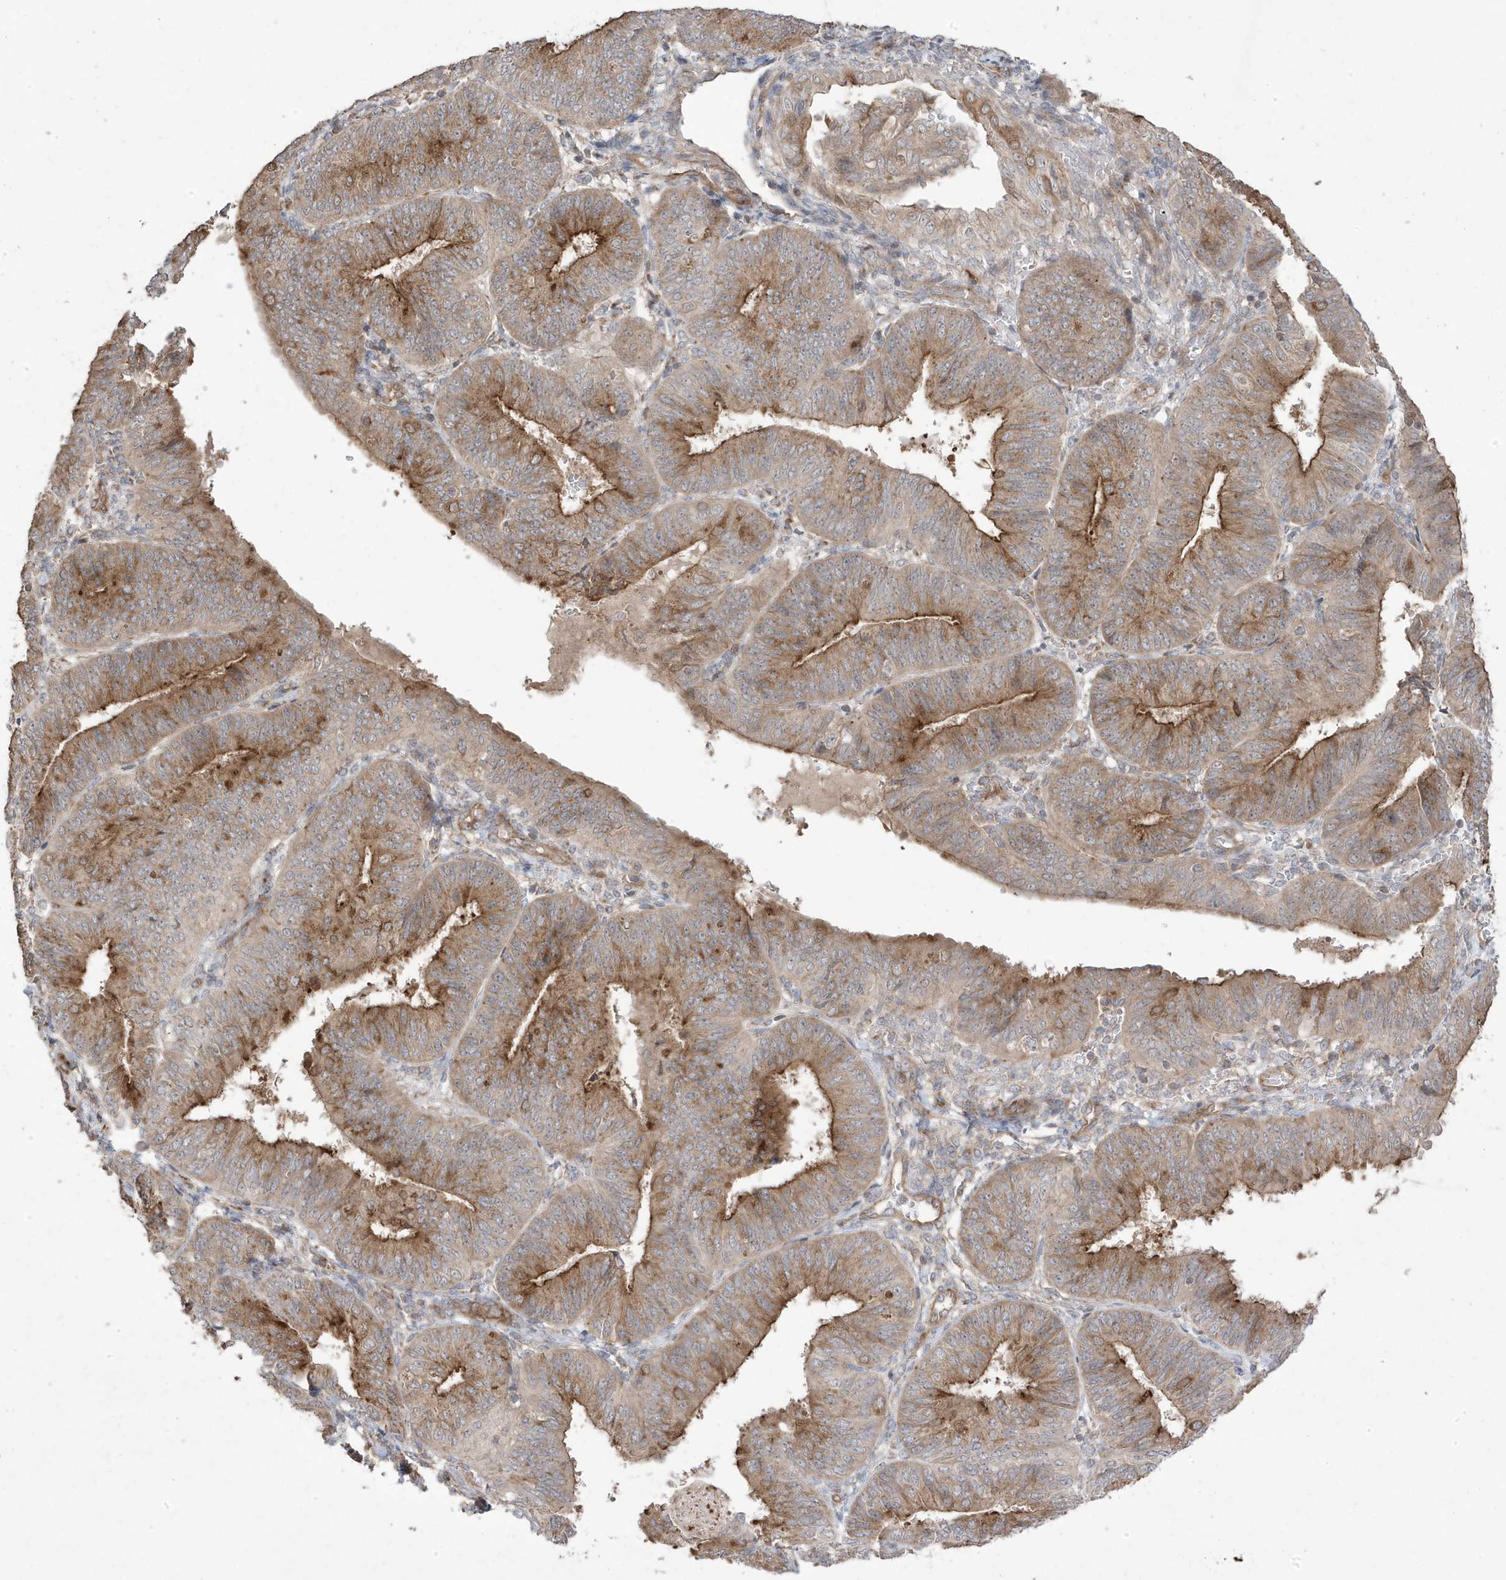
{"staining": {"intensity": "moderate", "quantity": "<25%", "location": "cytoplasmic/membranous"}, "tissue": "endometrial cancer", "cell_type": "Tumor cells", "image_type": "cancer", "snomed": [{"axis": "morphology", "description": "Adenocarcinoma, NOS"}, {"axis": "topography", "description": "Endometrium"}], "caption": "Immunohistochemical staining of endometrial cancer reveals low levels of moderate cytoplasmic/membranous protein staining in about <25% of tumor cells.", "gene": "CETN3", "patient": {"sex": "female", "age": 58}}